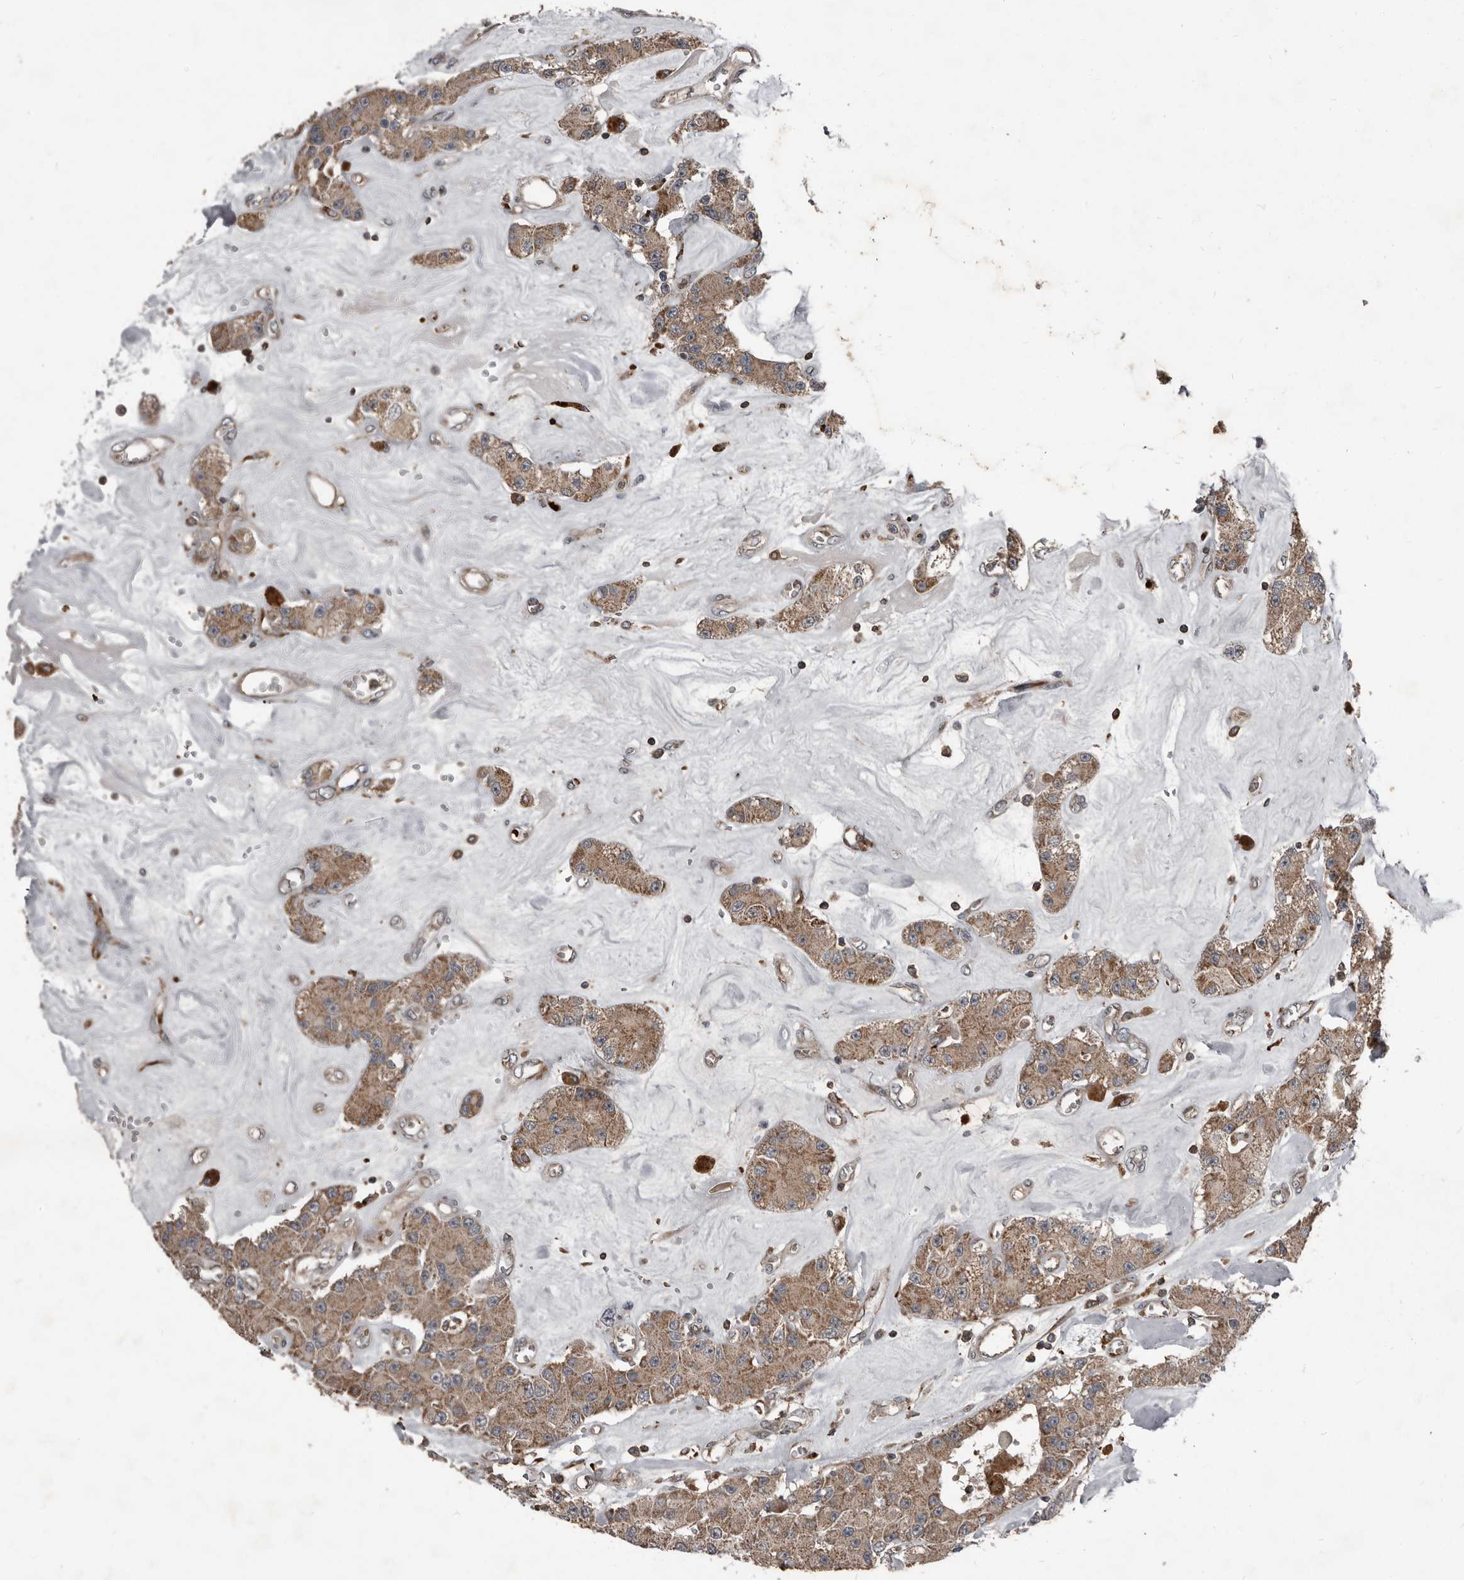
{"staining": {"intensity": "moderate", "quantity": ">75%", "location": "cytoplasmic/membranous"}, "tissue": "carcinoid", "cell_type": "Tumor cells", "image_type": "cancer", "snomed": [{"axis": "morphology", "description": "Carcinoid, malignant, NOS"}, {"axis": "topography", "description": "Pancreas"}], "caption": "Immunohistochemical staining of human carcinoid demonstrates moderate cytoplasmic/membranous protein staining in about >75% of tumor cells.", "gene": "FBXO31", "patient": {"sex": "male", "age": 41}}